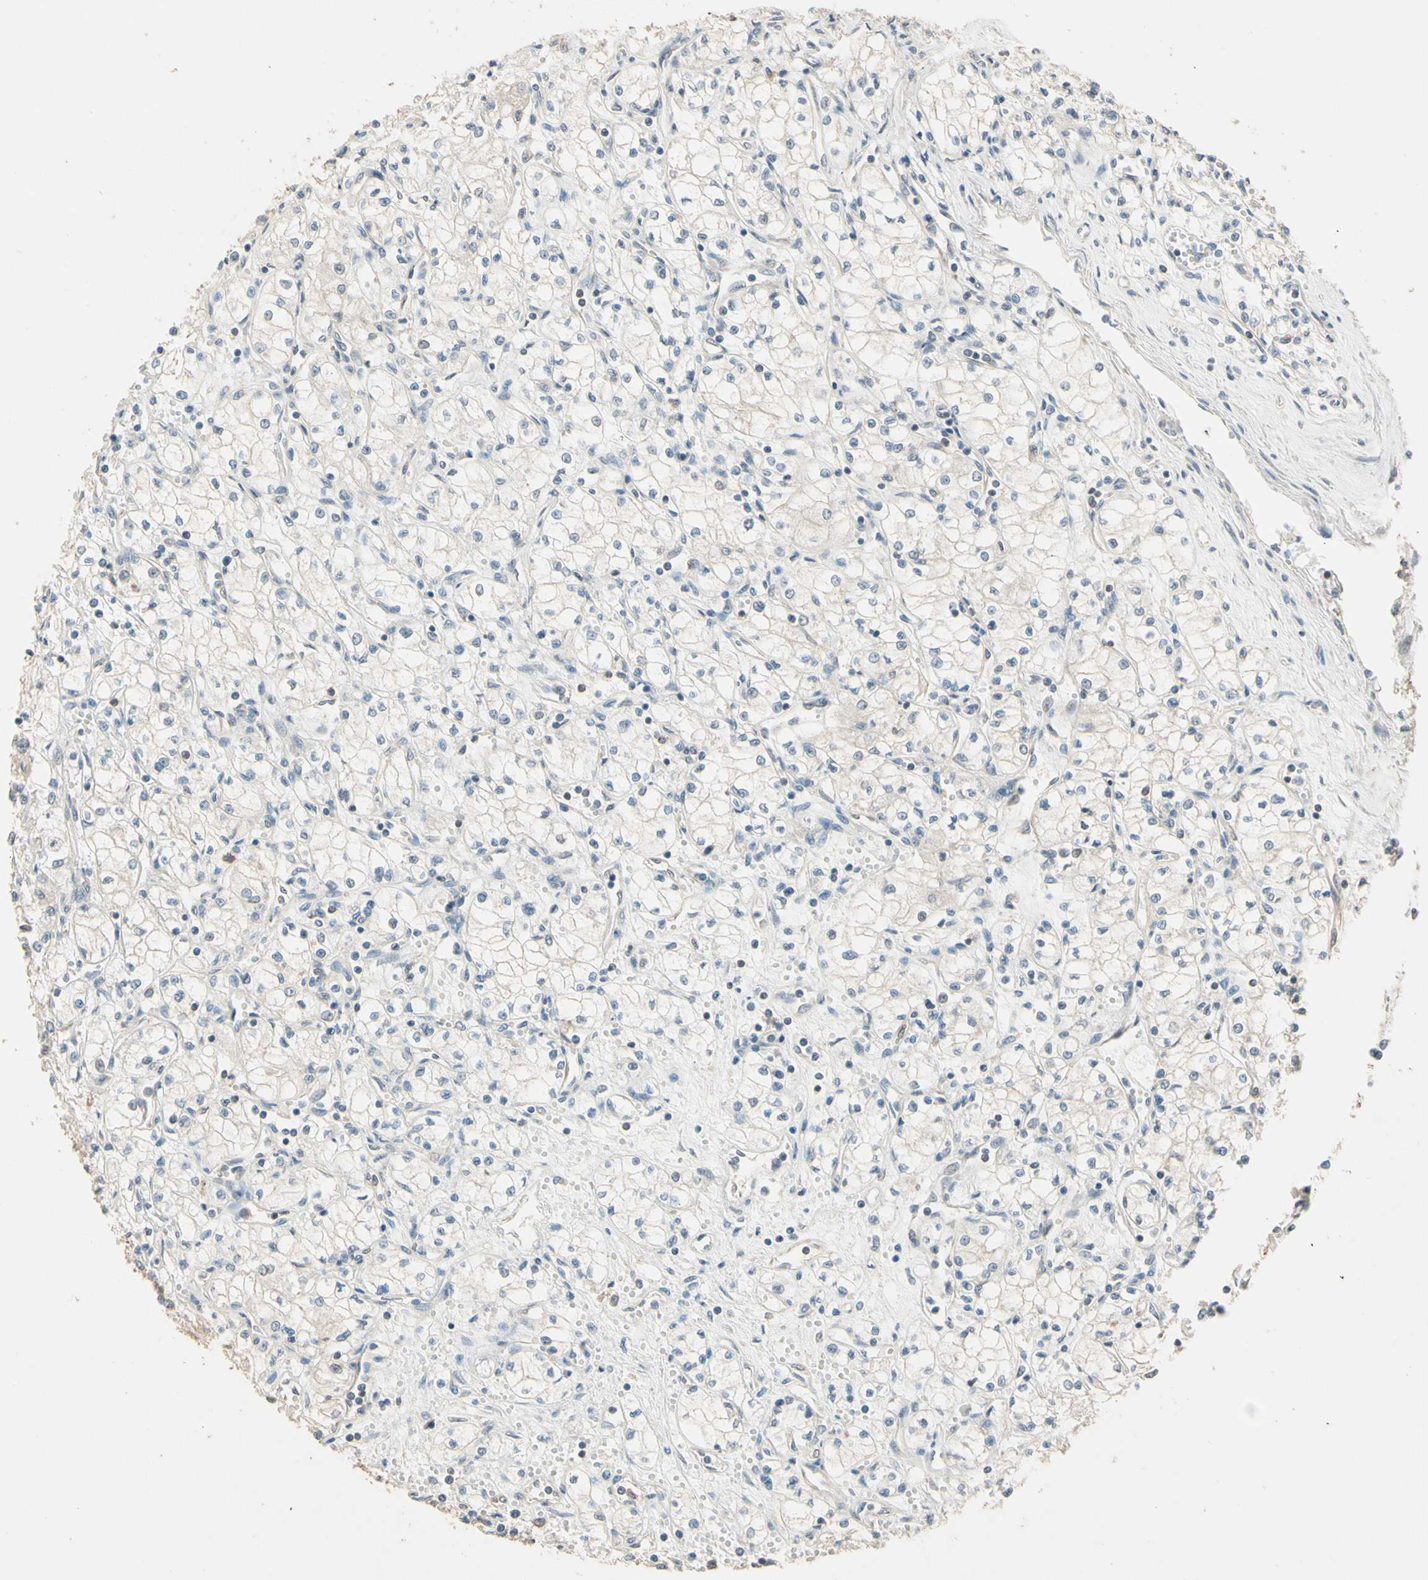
{"staining": {"intensity": "negative", "quantity": "none", "location": "none"}, "tissue": "renal cancer", "cell_type": "Tumor cells", "image_type": "cancer", "snomed": [{"axis": "morphology", "description": "Normal tissue, NOS"}, {"axis": "morphology", "description": "Adenocarcinoma, NOS"}, {"axis": "topography", "description": "Kidney"}], "caption": "Immunohistochemical staining of renal cancer (adenocarcinoma) demonstrates no significant positivity in tumor cells.", "gene": "MAP3K7", "patient": {"sex": "male", "age": 59}}